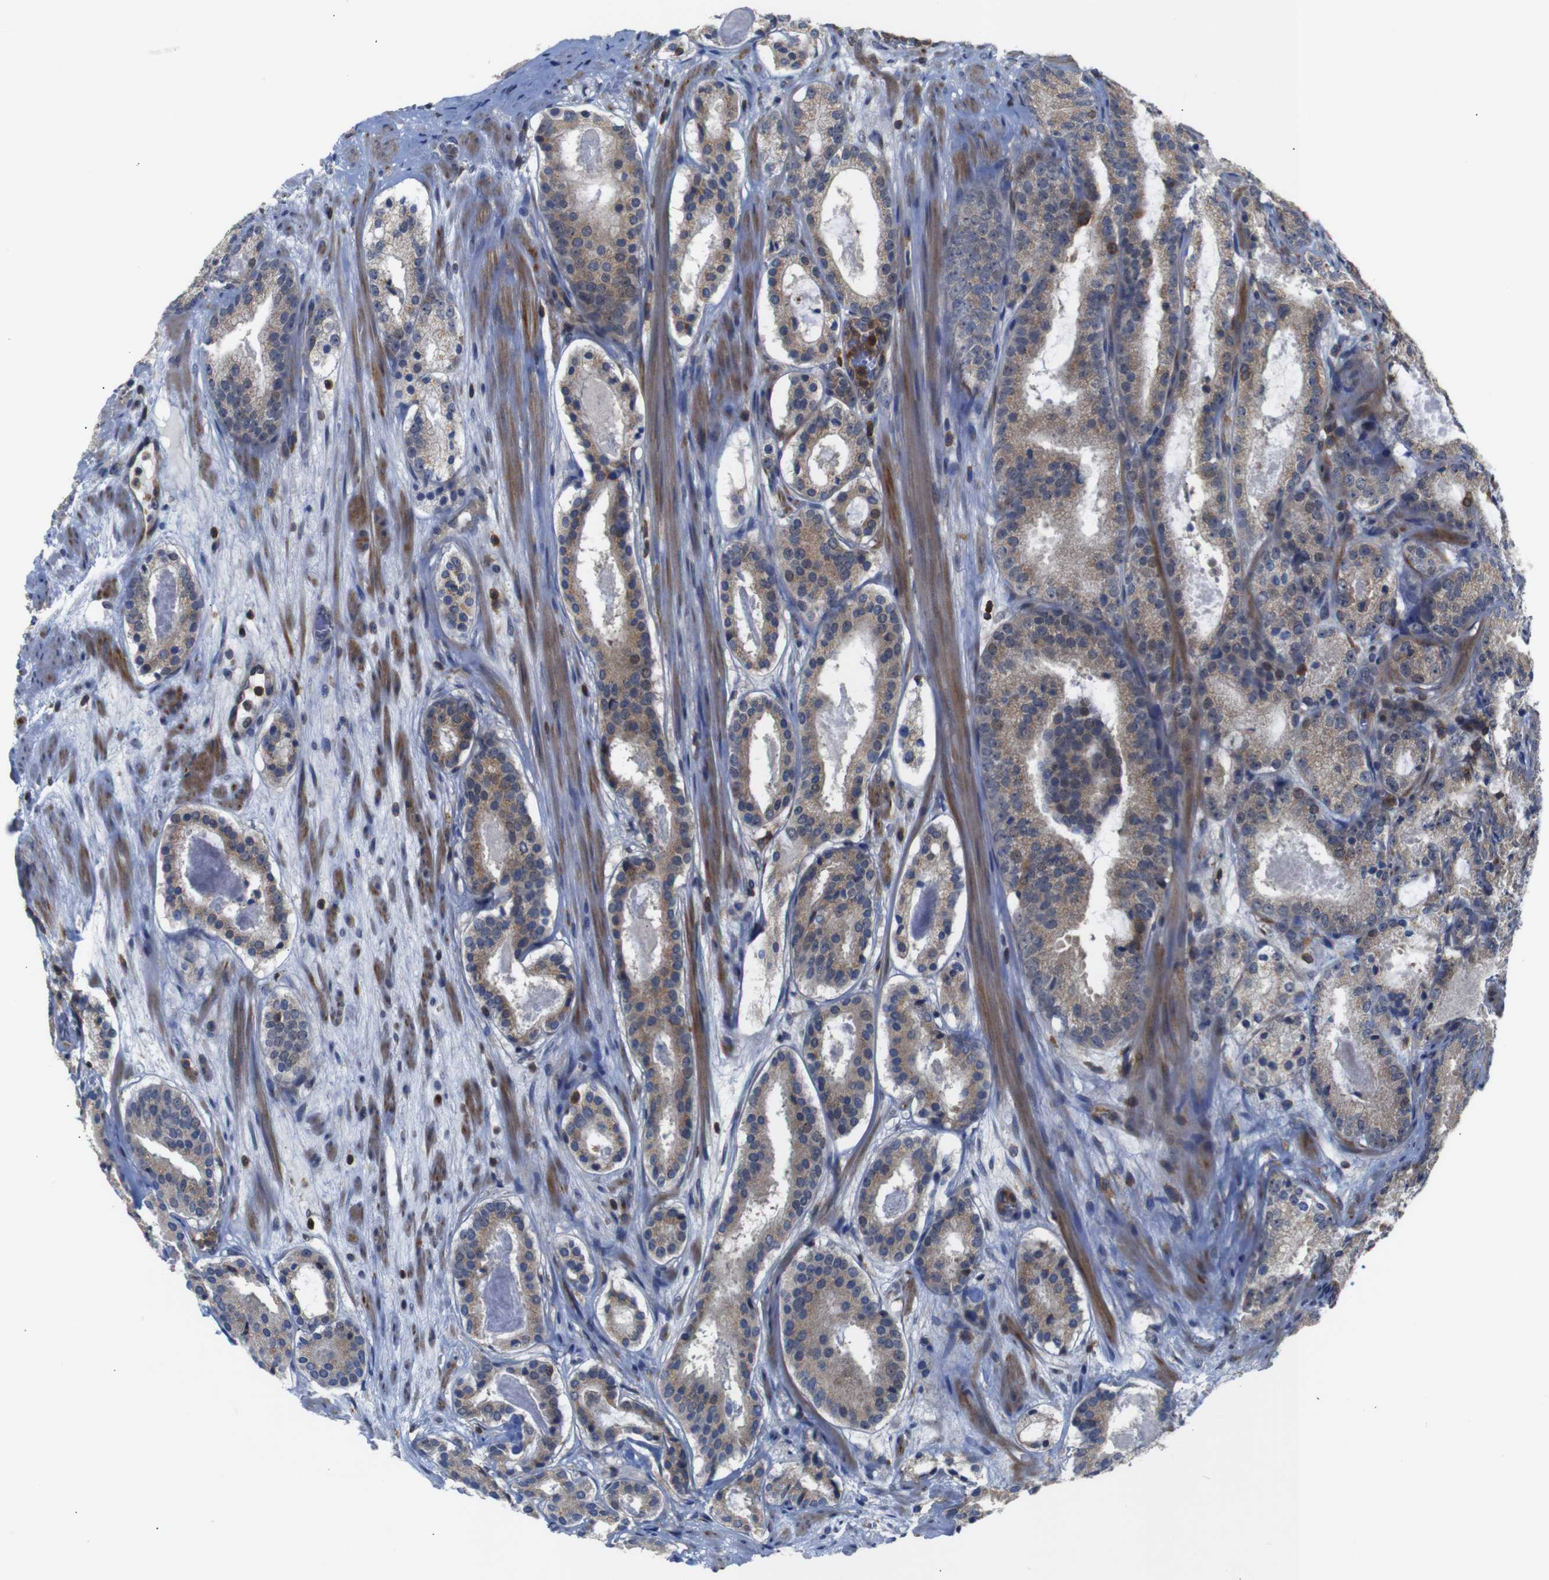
{"staining": {"intensity": "weak", "quantity": ">75%", "location": "cytoplasmic/membranous"}, "tissue": "prostate cancer", "cell_type": "Tumor cells", "image_type": "cancer", "snomed": [{"axis": "morphology", "description": "Adenocarcinoma, Low grade"}, {"axis": "topography", "description": "Prostate"}], "caption": "This image demonstrates immunohistochemistry staining of prostate adenocarcinoma (low-grade), with low weak cytoplasmic/membranous expression in about >75% of tumor cells.", "gene": "BRWD3", "patient": {"sex": "male", "age": 69}}